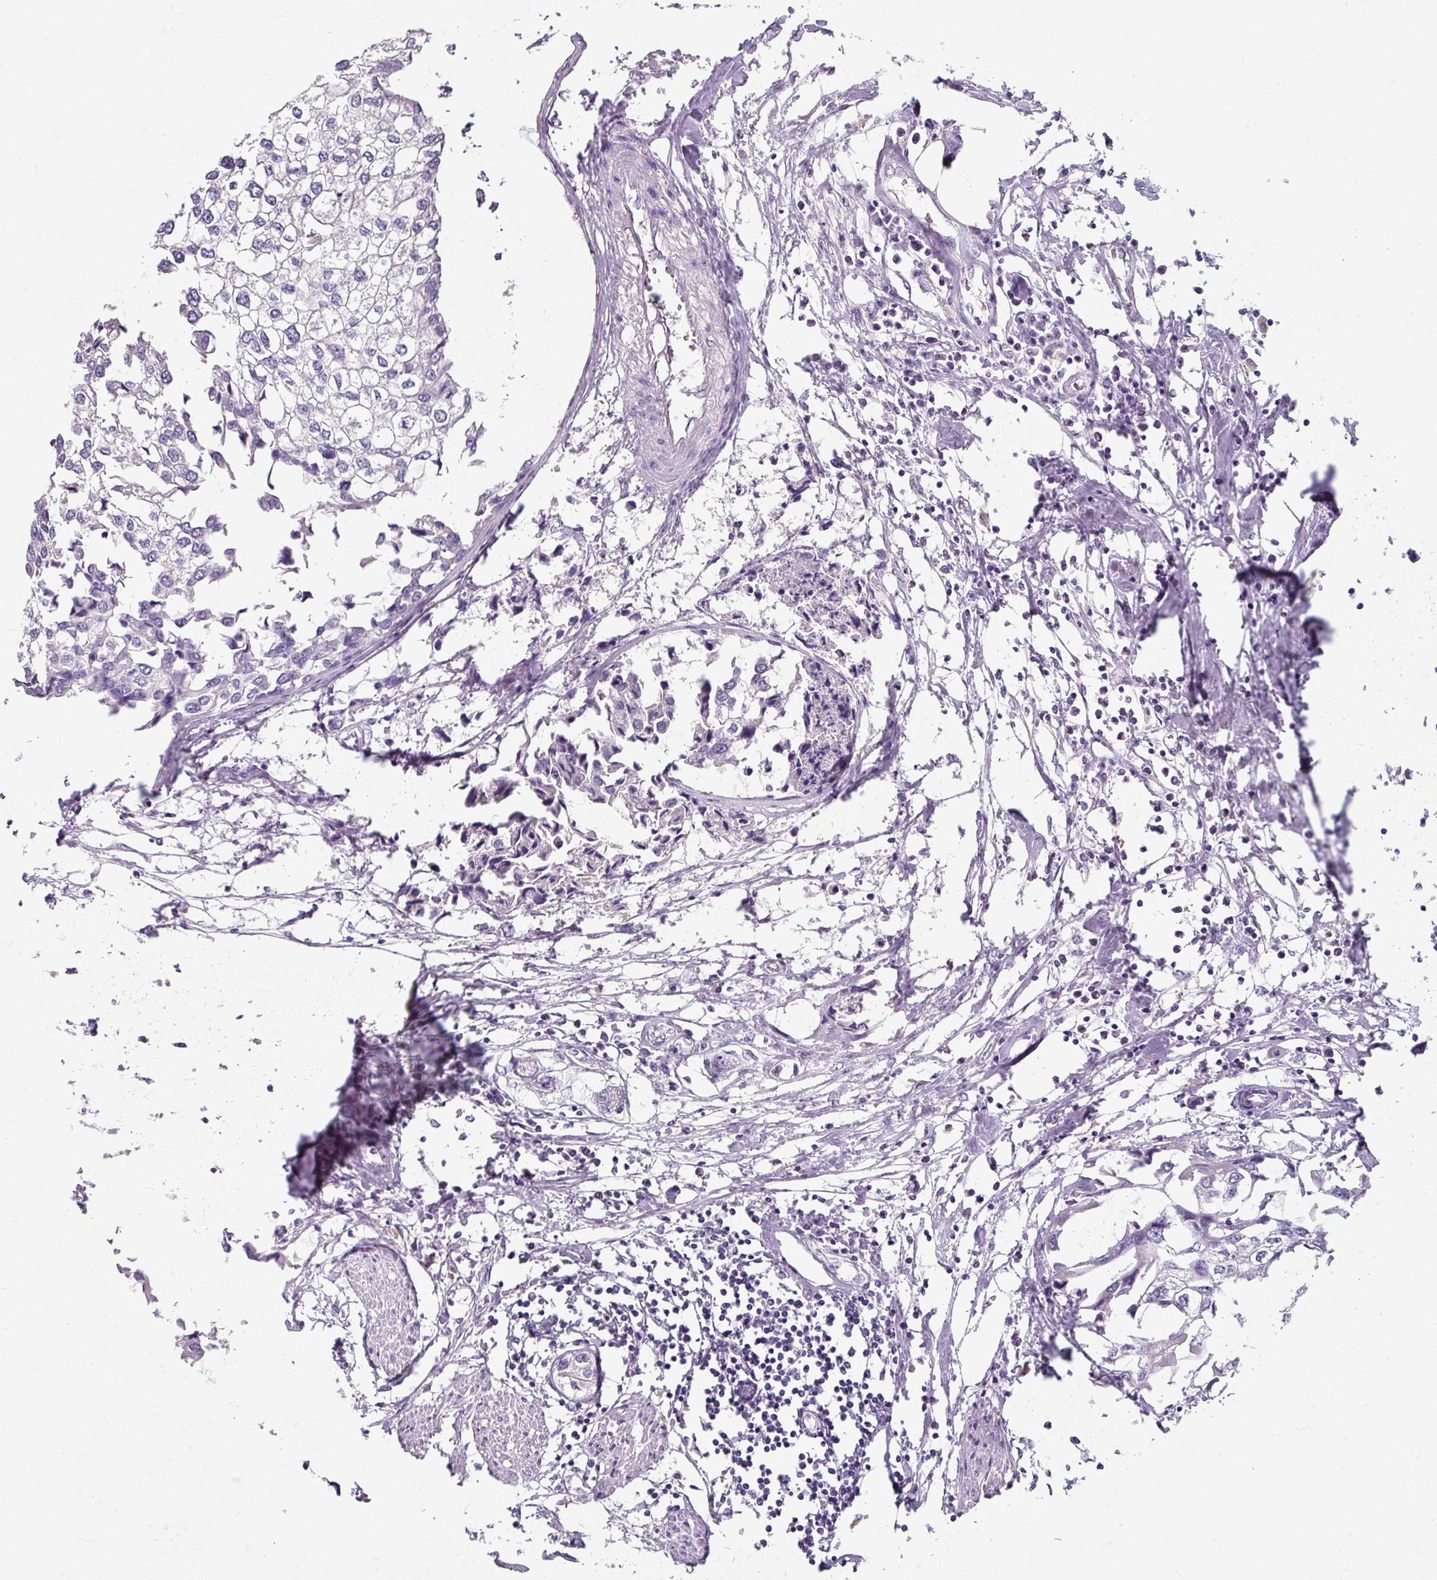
{"staining": {"intensity": "negative", "quantity": "none", "location": "none"}, "tissue": "urothelial cancer", "cell_type": "Tumor cells", "image_type": "cancer", "snomed": [{"axis": "morphology", "description": "Urothelial carcinoma, High grade"}, {"axis": "topography", "description": "Urinary bladder"}], "caption": "There is no significant staining in tumor cells of urothelial cancer. (Stains: DAB immunohistochemistry with hematoxylin counter stain, Microscopy: brightfield microscopy at high magnification).", "gene": "KLHL24", "patient": {"sex": "male", "age": 64}}